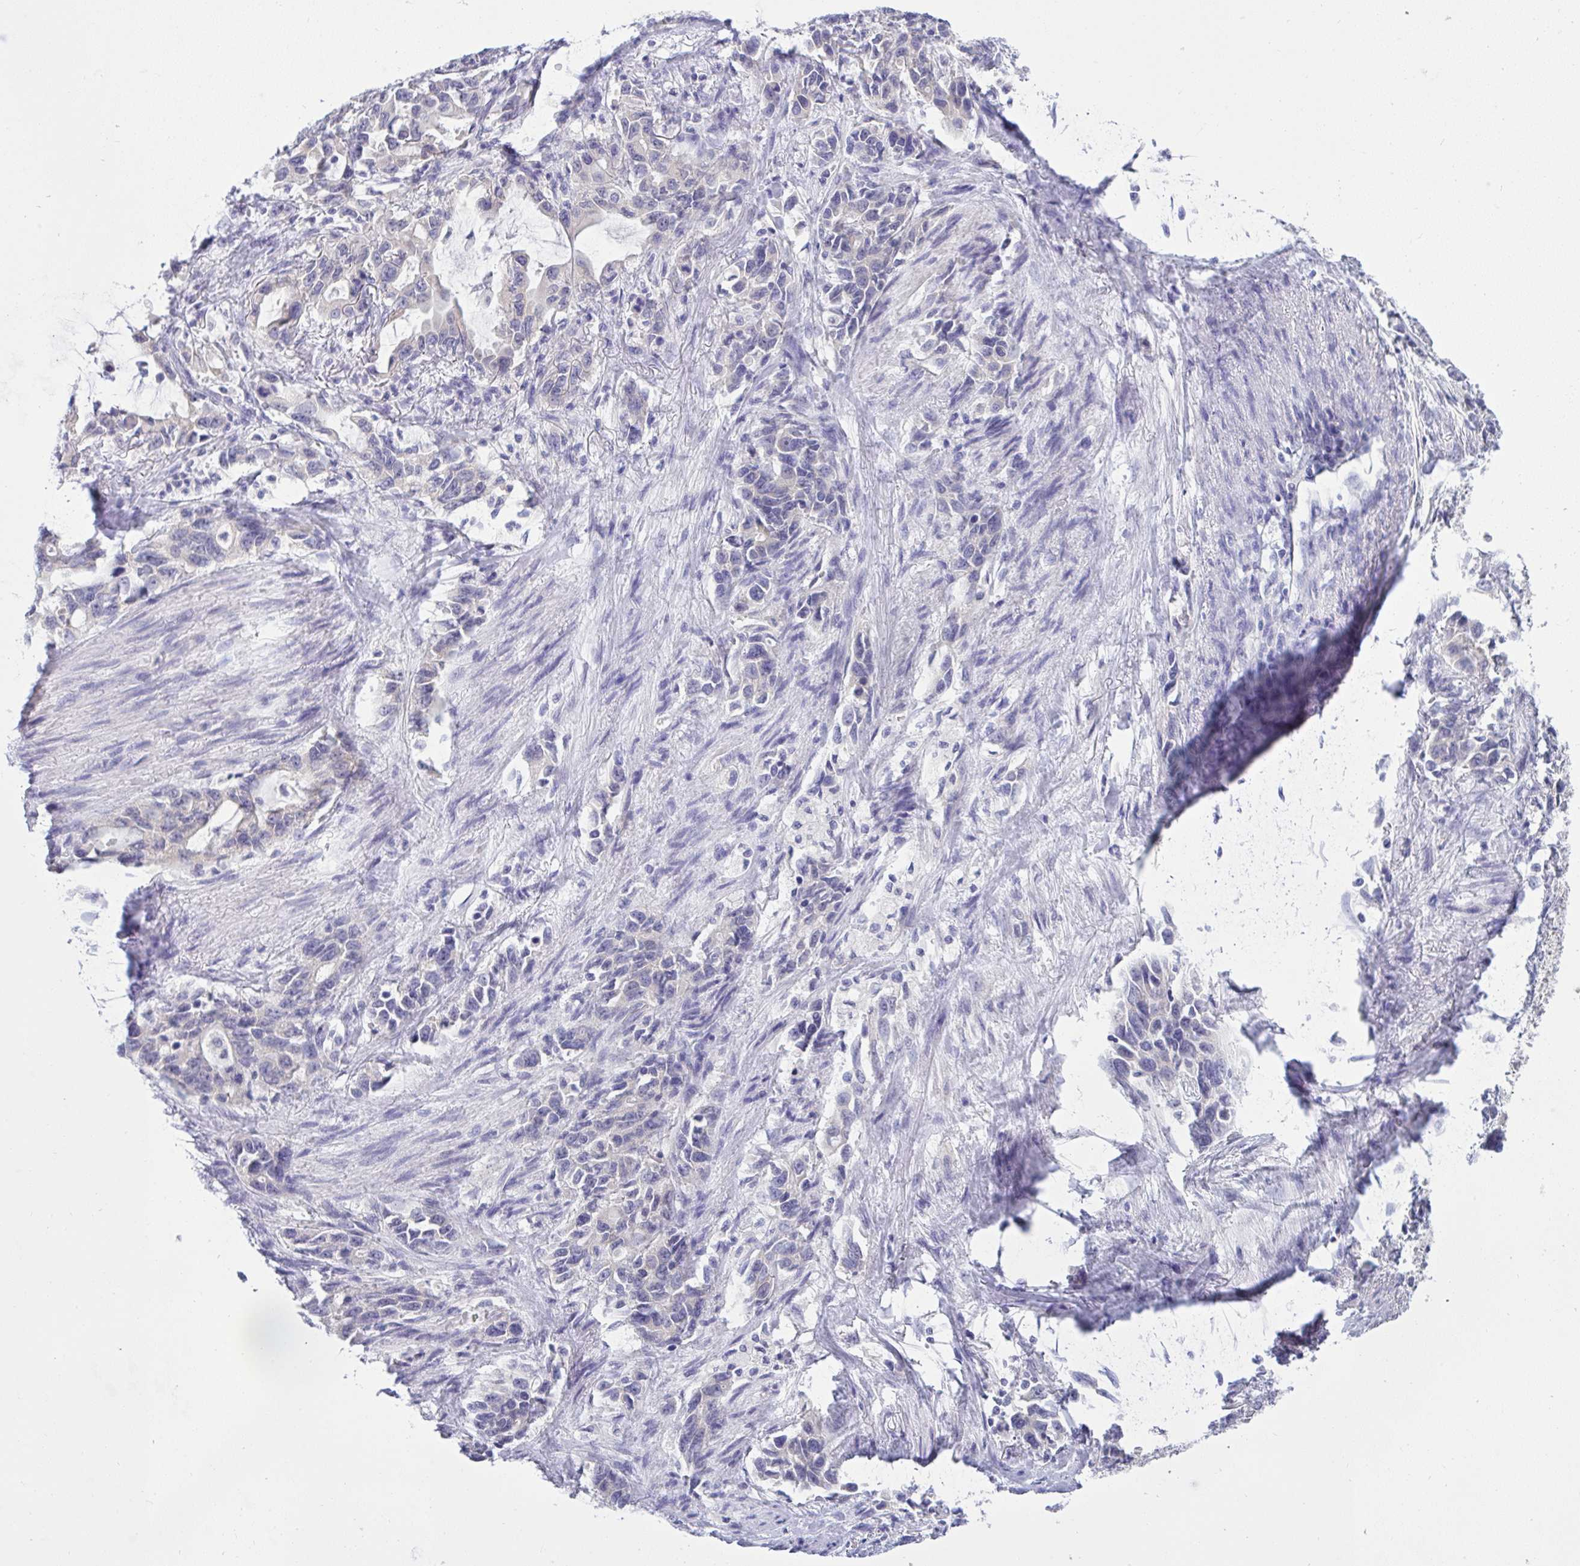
{"staining": {"intensity": "negative", "quantity": "none", "location": "none"}, "tissue": "stomach cancer", "cell_type": "Tumor cells", "image_type": "cancer", "snomed": [{"axis": "morphology", "description": "Adenocarcinoma, NOS"}, {"axis": "topography", "description": "Stomach, upper"}], "caption": "This is an immunohistochemistry (IHC) micrograph of human stomach cancer (adenocarcinoma). There is no expression in tumor cells.", "gene": "TMEM41A", "patient": {"sex": "male", "age": 85}}